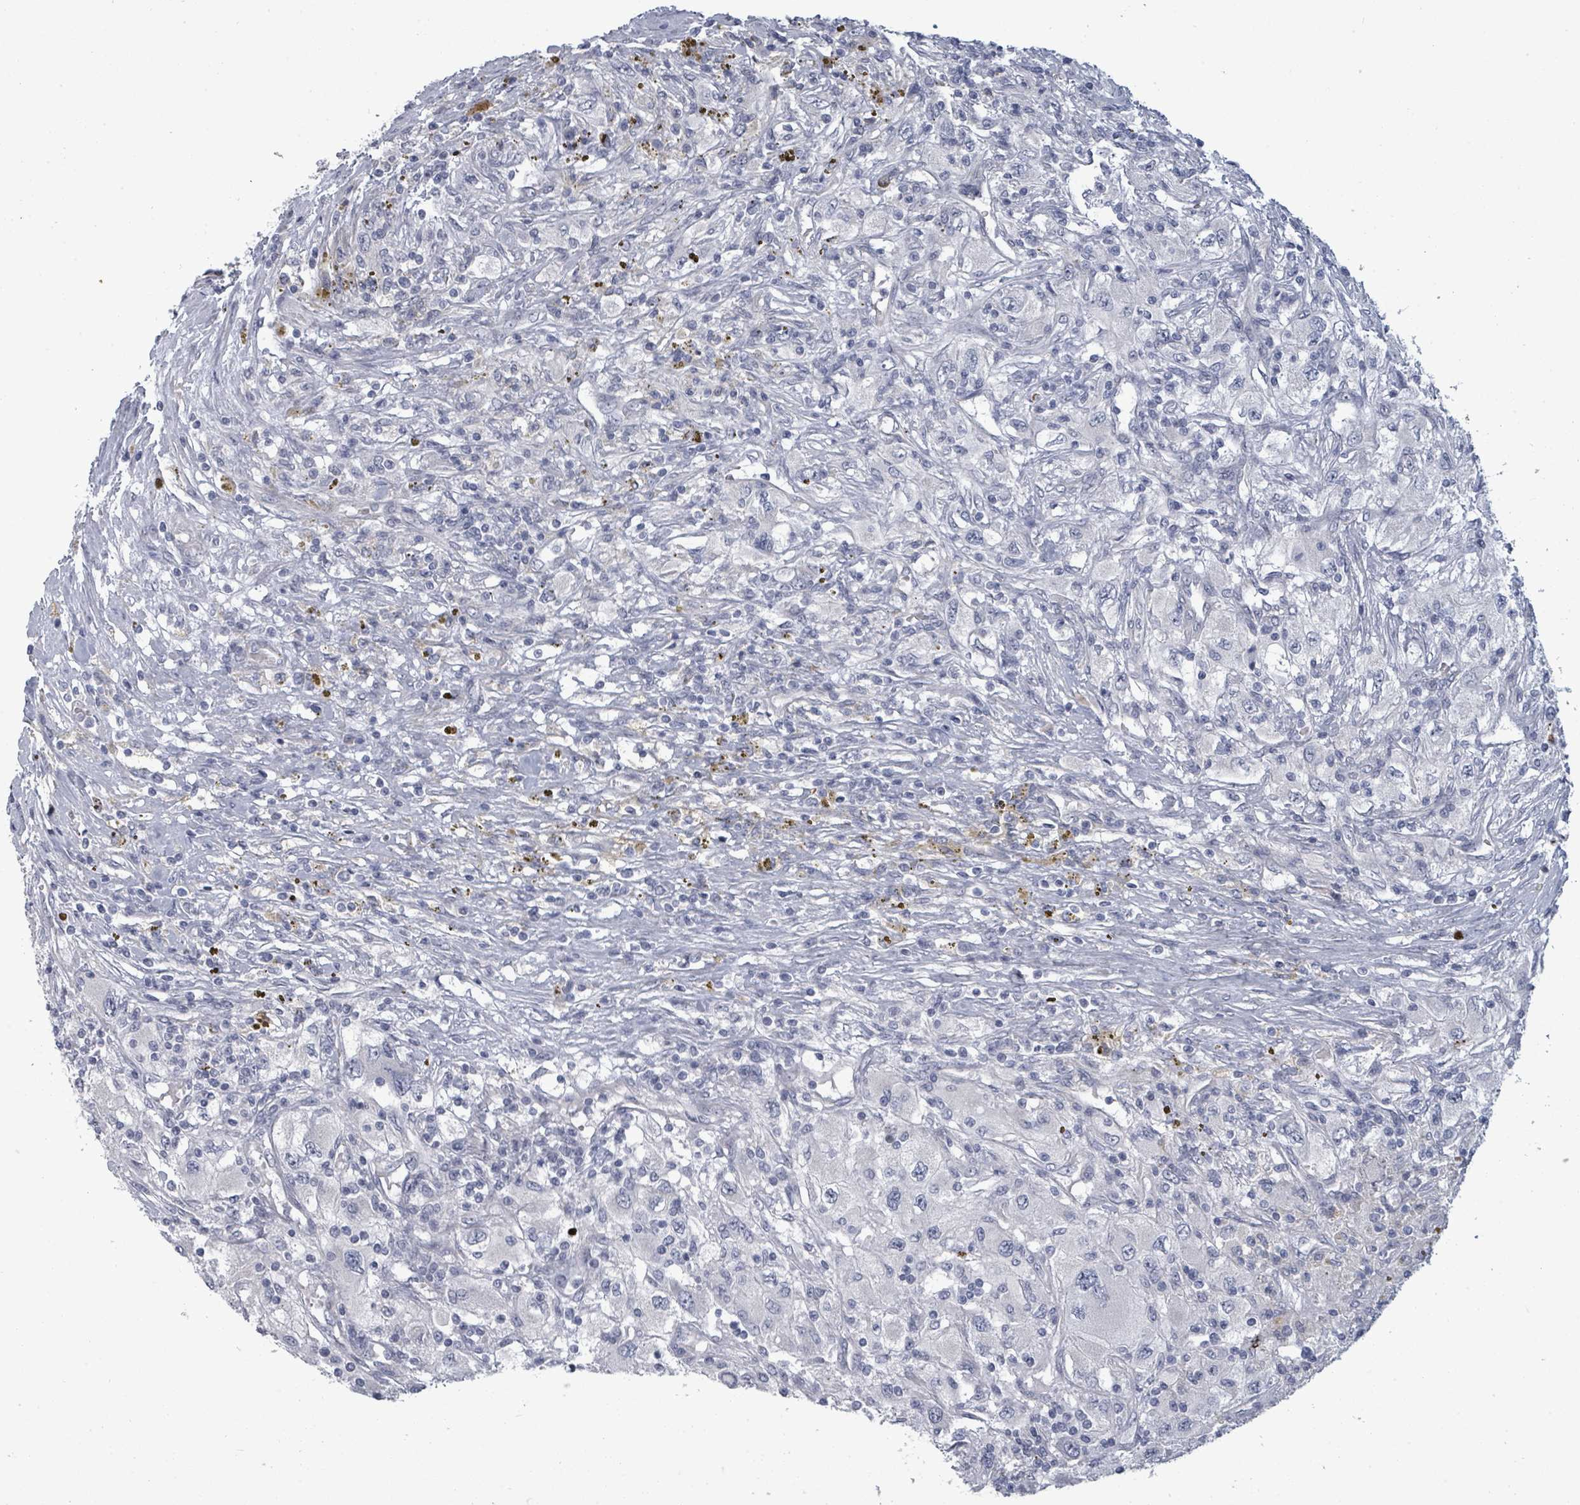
{"staining": {"intensity": "negative", "quantity": "none", "location": "none"}, "tissue": "renal cancer", "cell_type": "Tumor cells", "image_type": "cancer", "snomed": [{"axis": "morphology", "description": "Adenocarcinoma, NOS"}, {"axis": "topography", "description": "Kidney"}], "caption": "The photomicrograph exhibits no significant staining in tumor cells of adenocarcinoma (renal).", "gene": "ASB12", "patient": {"sex": "female", "age": 67}}